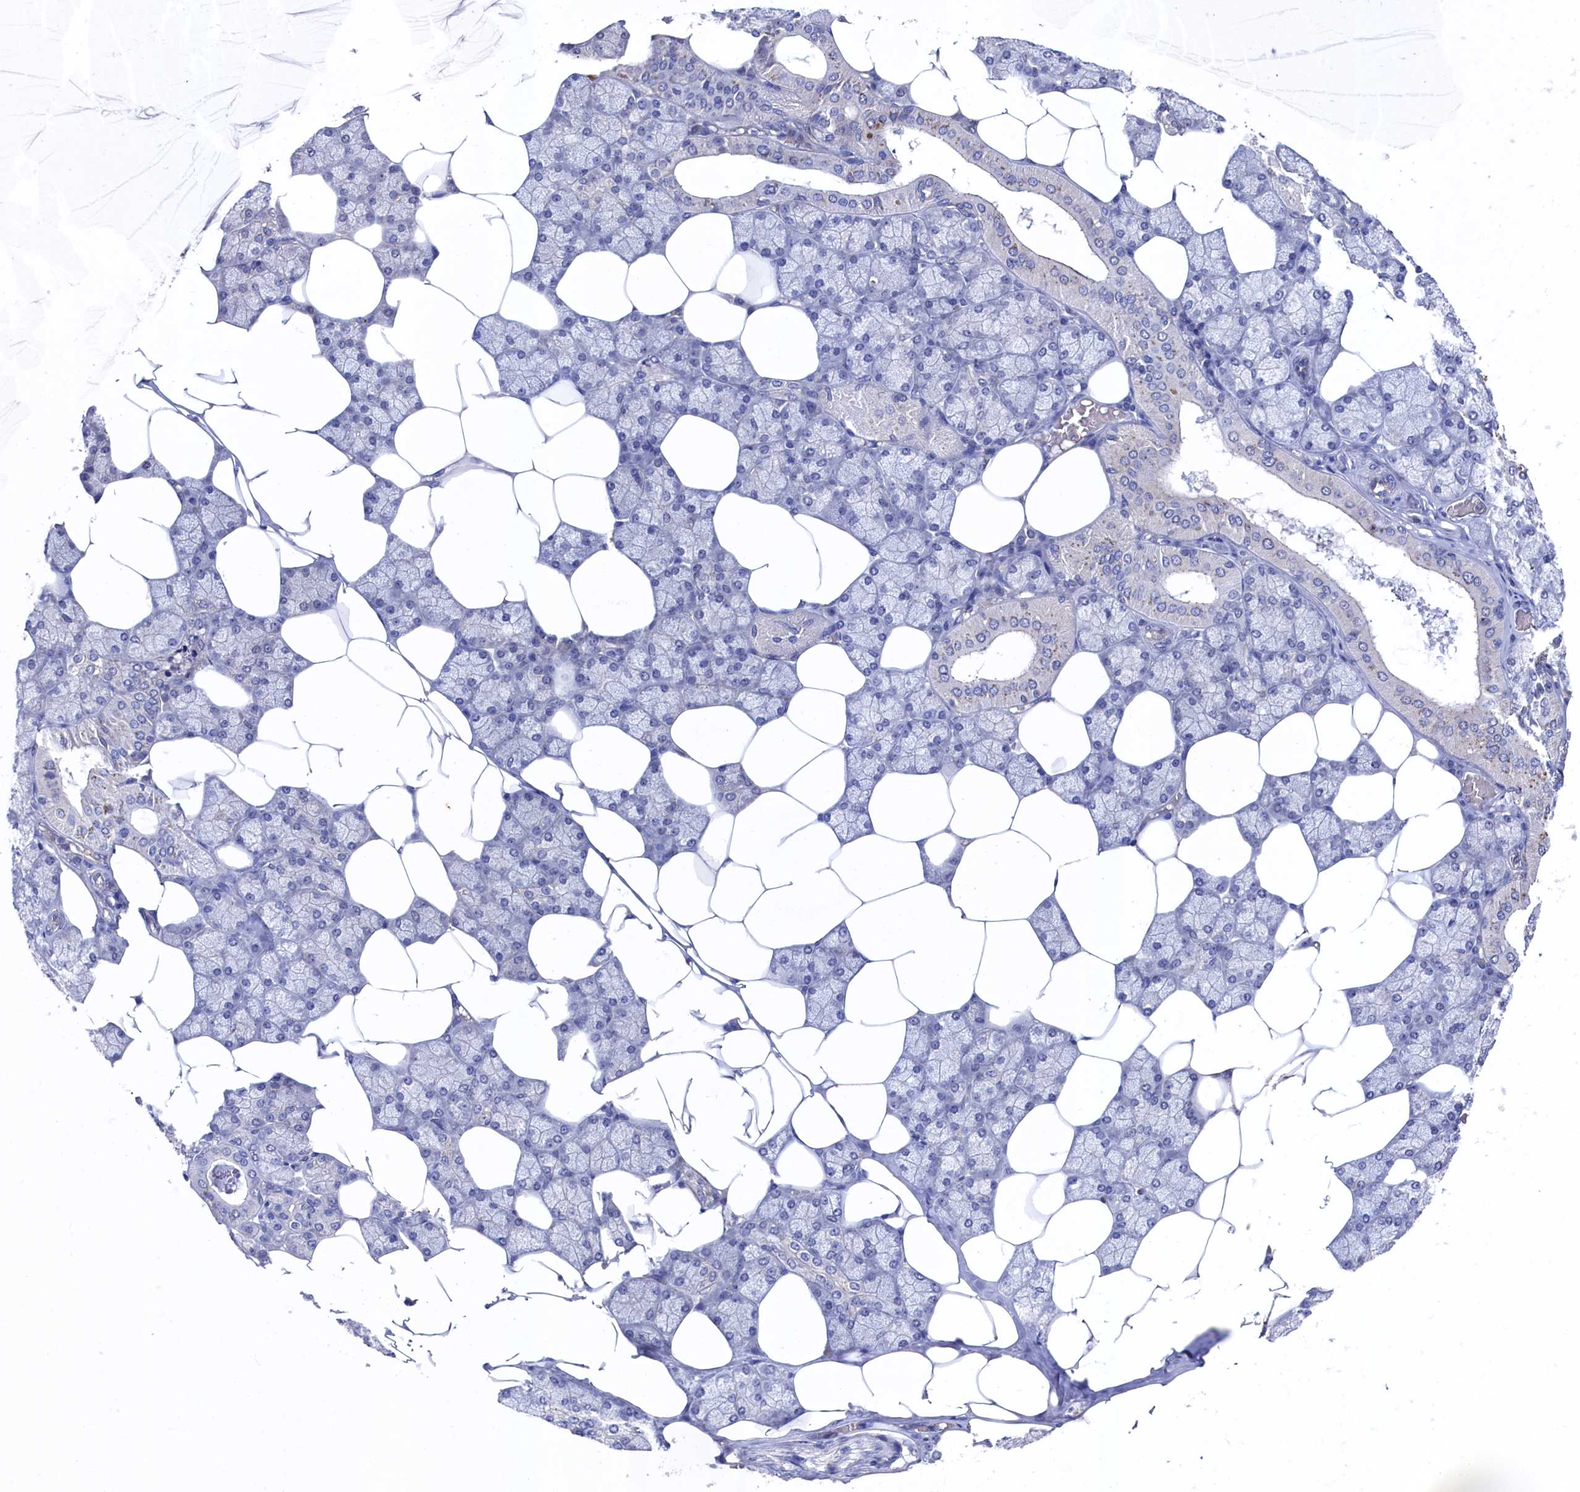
{"staining": {"intensity": "weak", "quantity": "<25%", "location": "cytoplasmic/membranous"}, "tissue": "salivary gland", "cell_type": "Glandular cells", "image_type": "normal", "snomed": [{"axis": "morphology", "description": "Normal tissue, NOS"}, {"axis": "topography", "description": "Salivary gland"}], "caption": "IHC image of unremarkable salivary gland stained for a protein (brown), which shows no positivity in glandular cells. (DAB (3,3'-diaminobenzidine) immunohistochemistry (IHC) visualized using brightfield microscopy, high magnification).", "gene": "RNH1", "patient": {"sex": "male", "age": 62}}